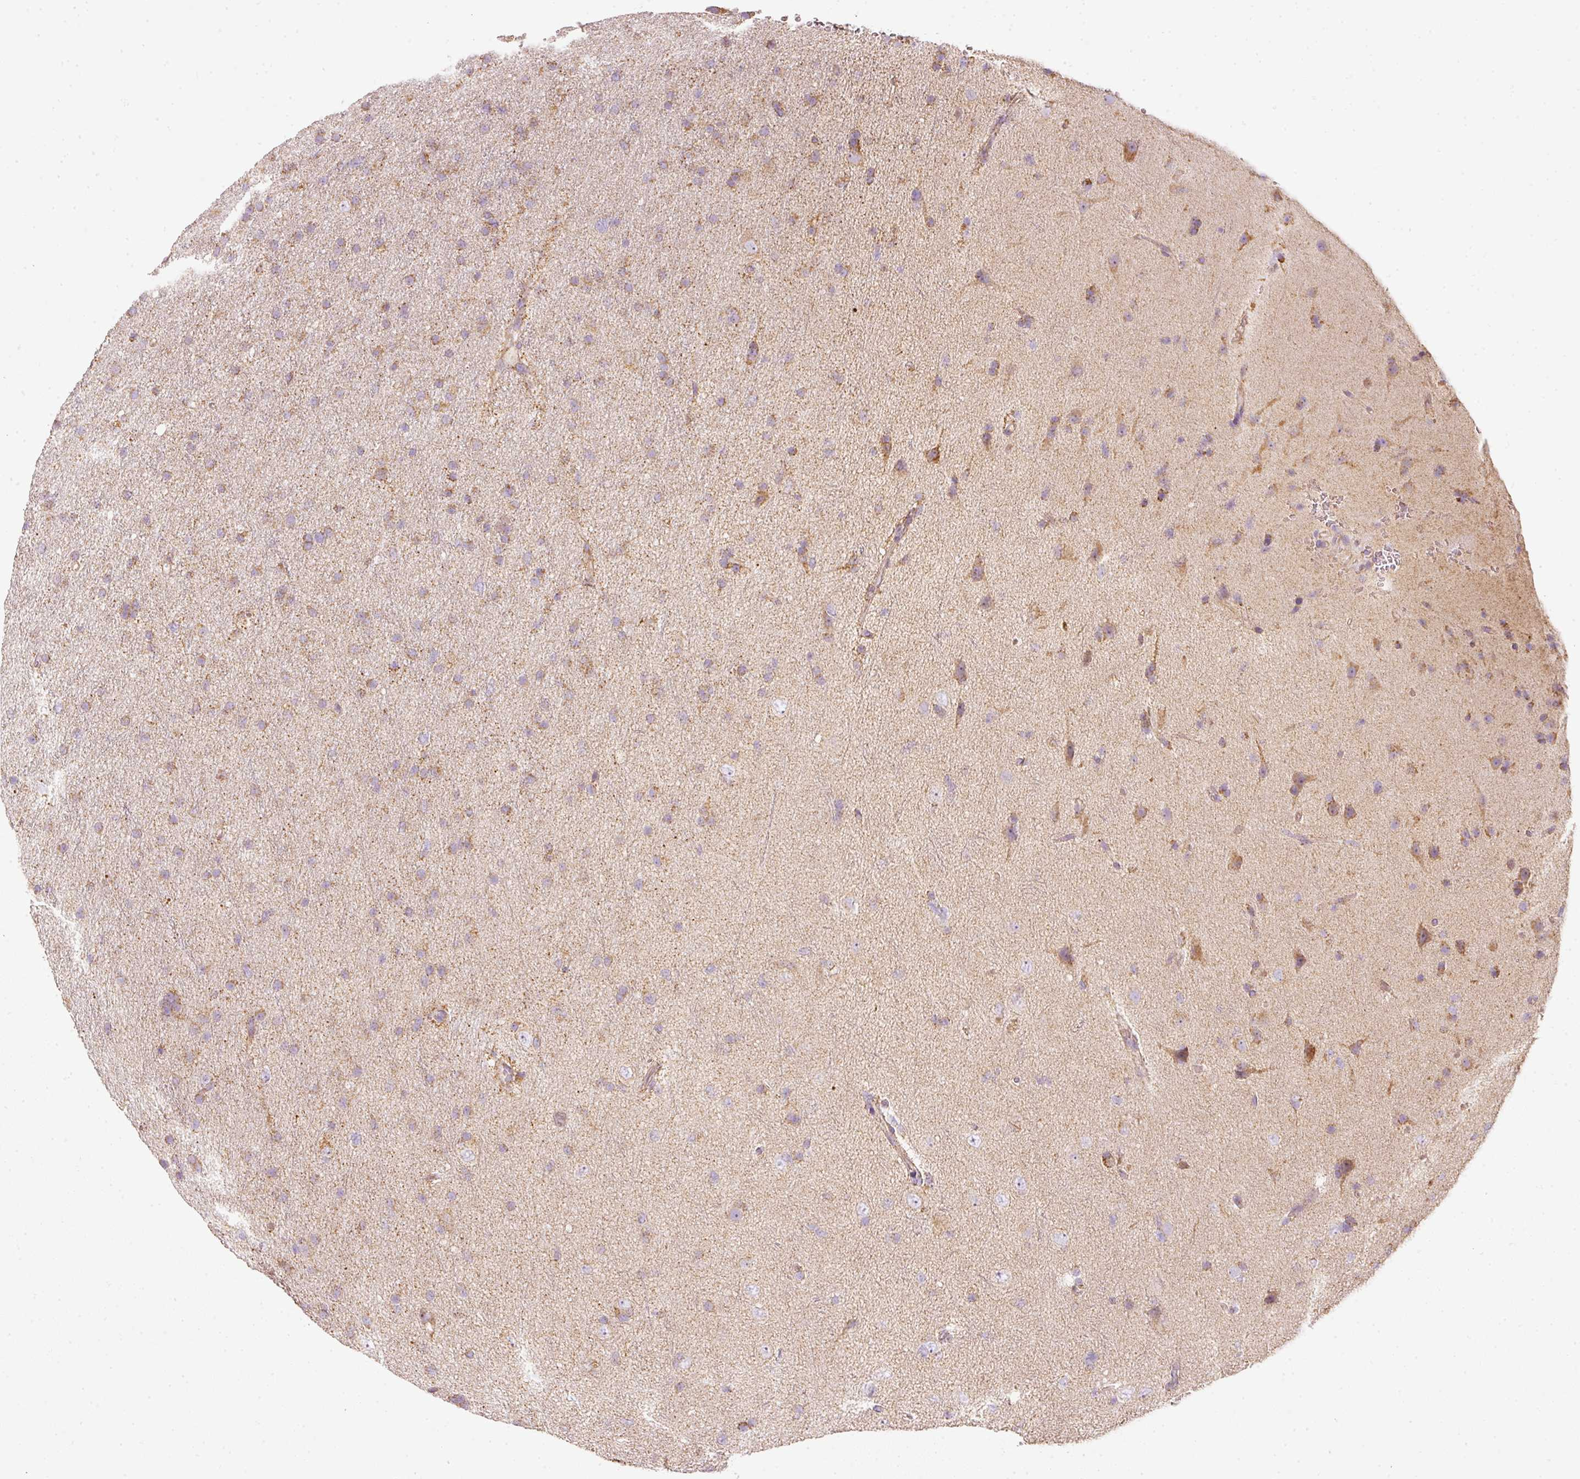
{"staining": {"intensity": "moderate", "quantity": ">75%", "location": "cytoplasmic/membranous"}, "tissue": "glioma", "cell_type": "Tumor cells", "image_type": "cancer", "snomed": [{"axis": "morphology", "description": "Glioma, malignant, Low grade"}, {"axis": "topography", "description": "Cerebral cortex"}], "caption": "The micrograph shows staining of glioma, revealing moderate cytoplasmic/membranous protein staining (brown color) within tumor cells. (DAB = brown stain, brightfield microscopy at high magnification).", "gene": "DUT", "patient": {"sex": "female", "age": 39}}